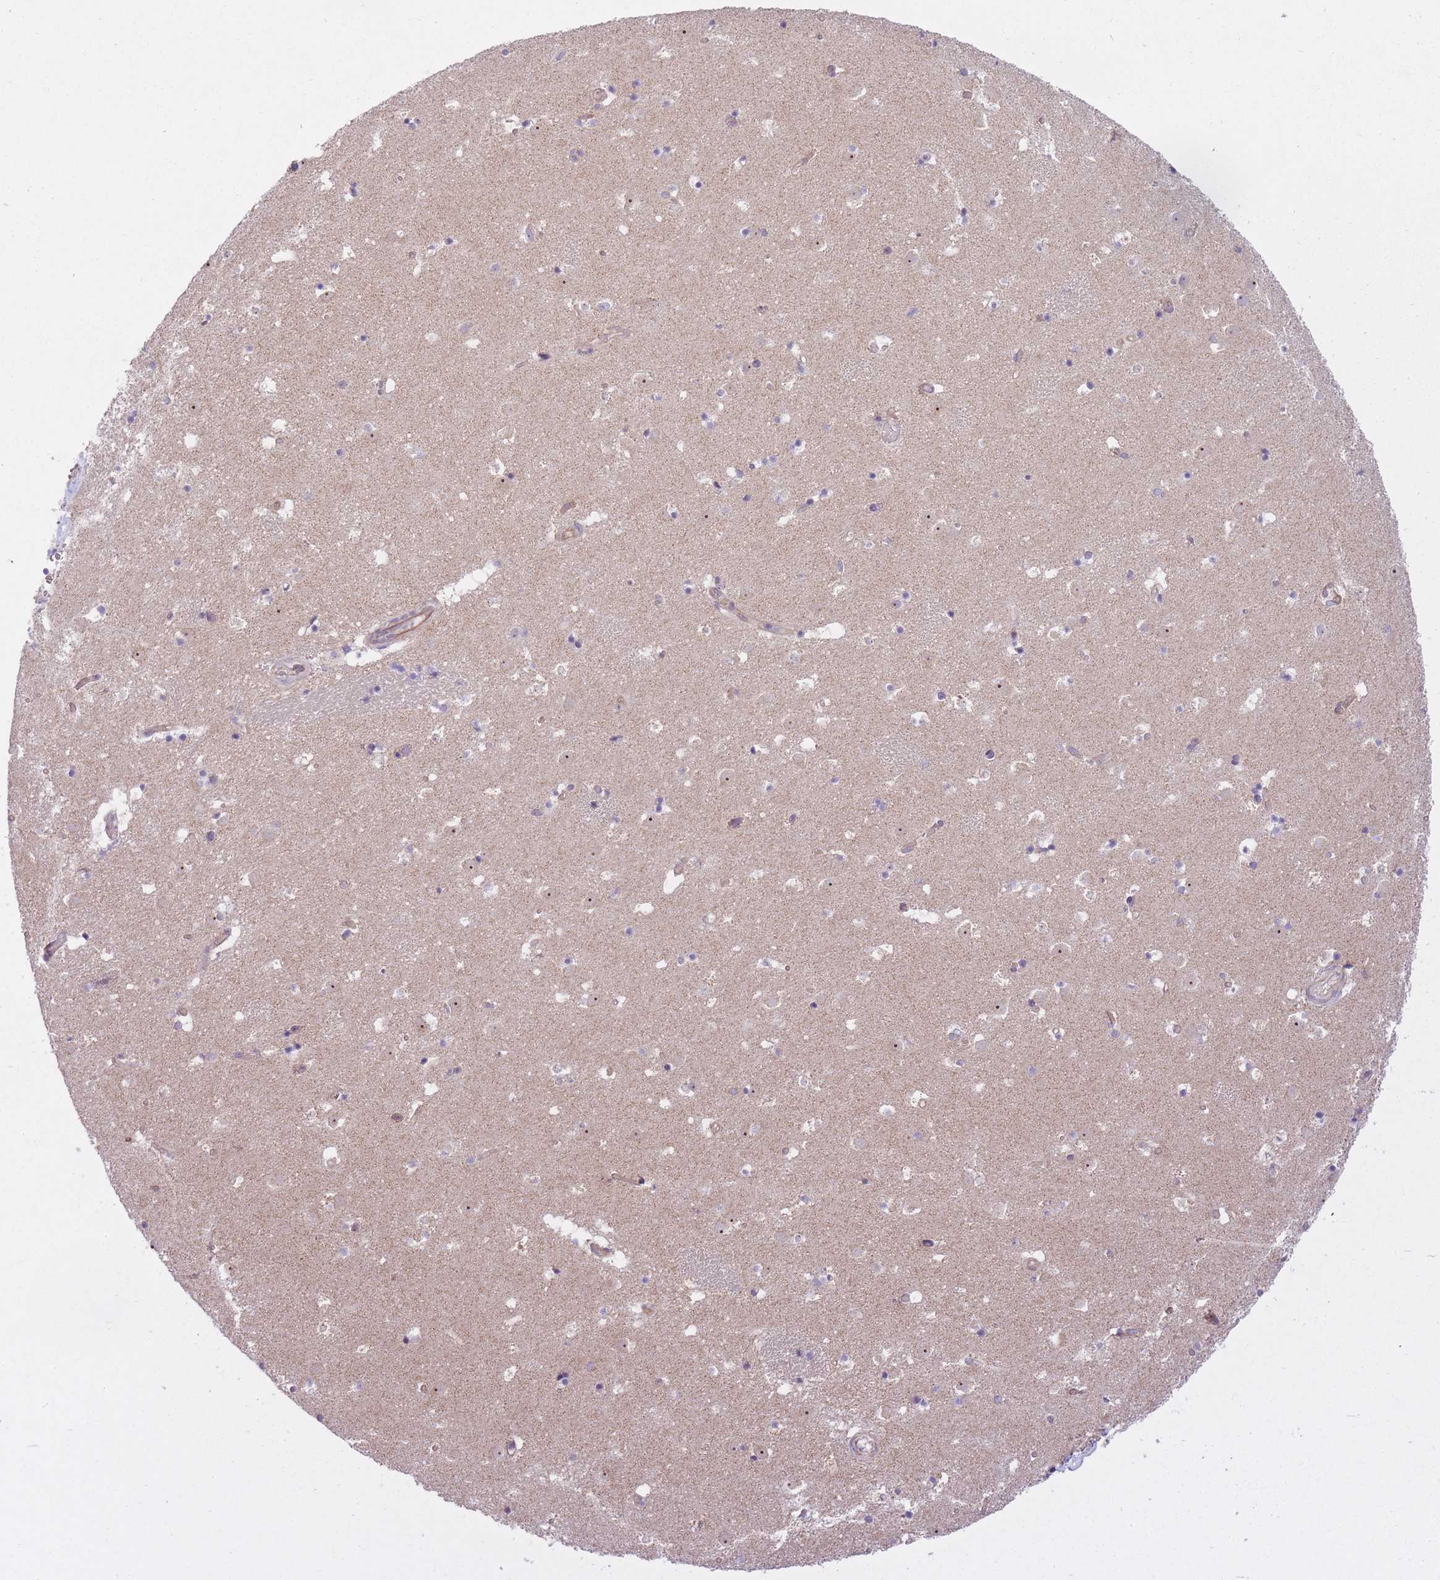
{"staining": {"intensity": "negative", "quantity": "none", "location": "none"}, "tissue": "caudate", "cell_type": "Glial cells", "image_type": "normal", "snomed": [{"axis": "morphology", "description": "Normal tissue, NOS"}, {"axis": "topography", "description": "Lateral ventricle wall"}], "caption": "The photomicrograph demonstrates no staining of glial cells in normal caudate.", "gene": "REV1", "patient": {"sex": "male", "age": 25}}